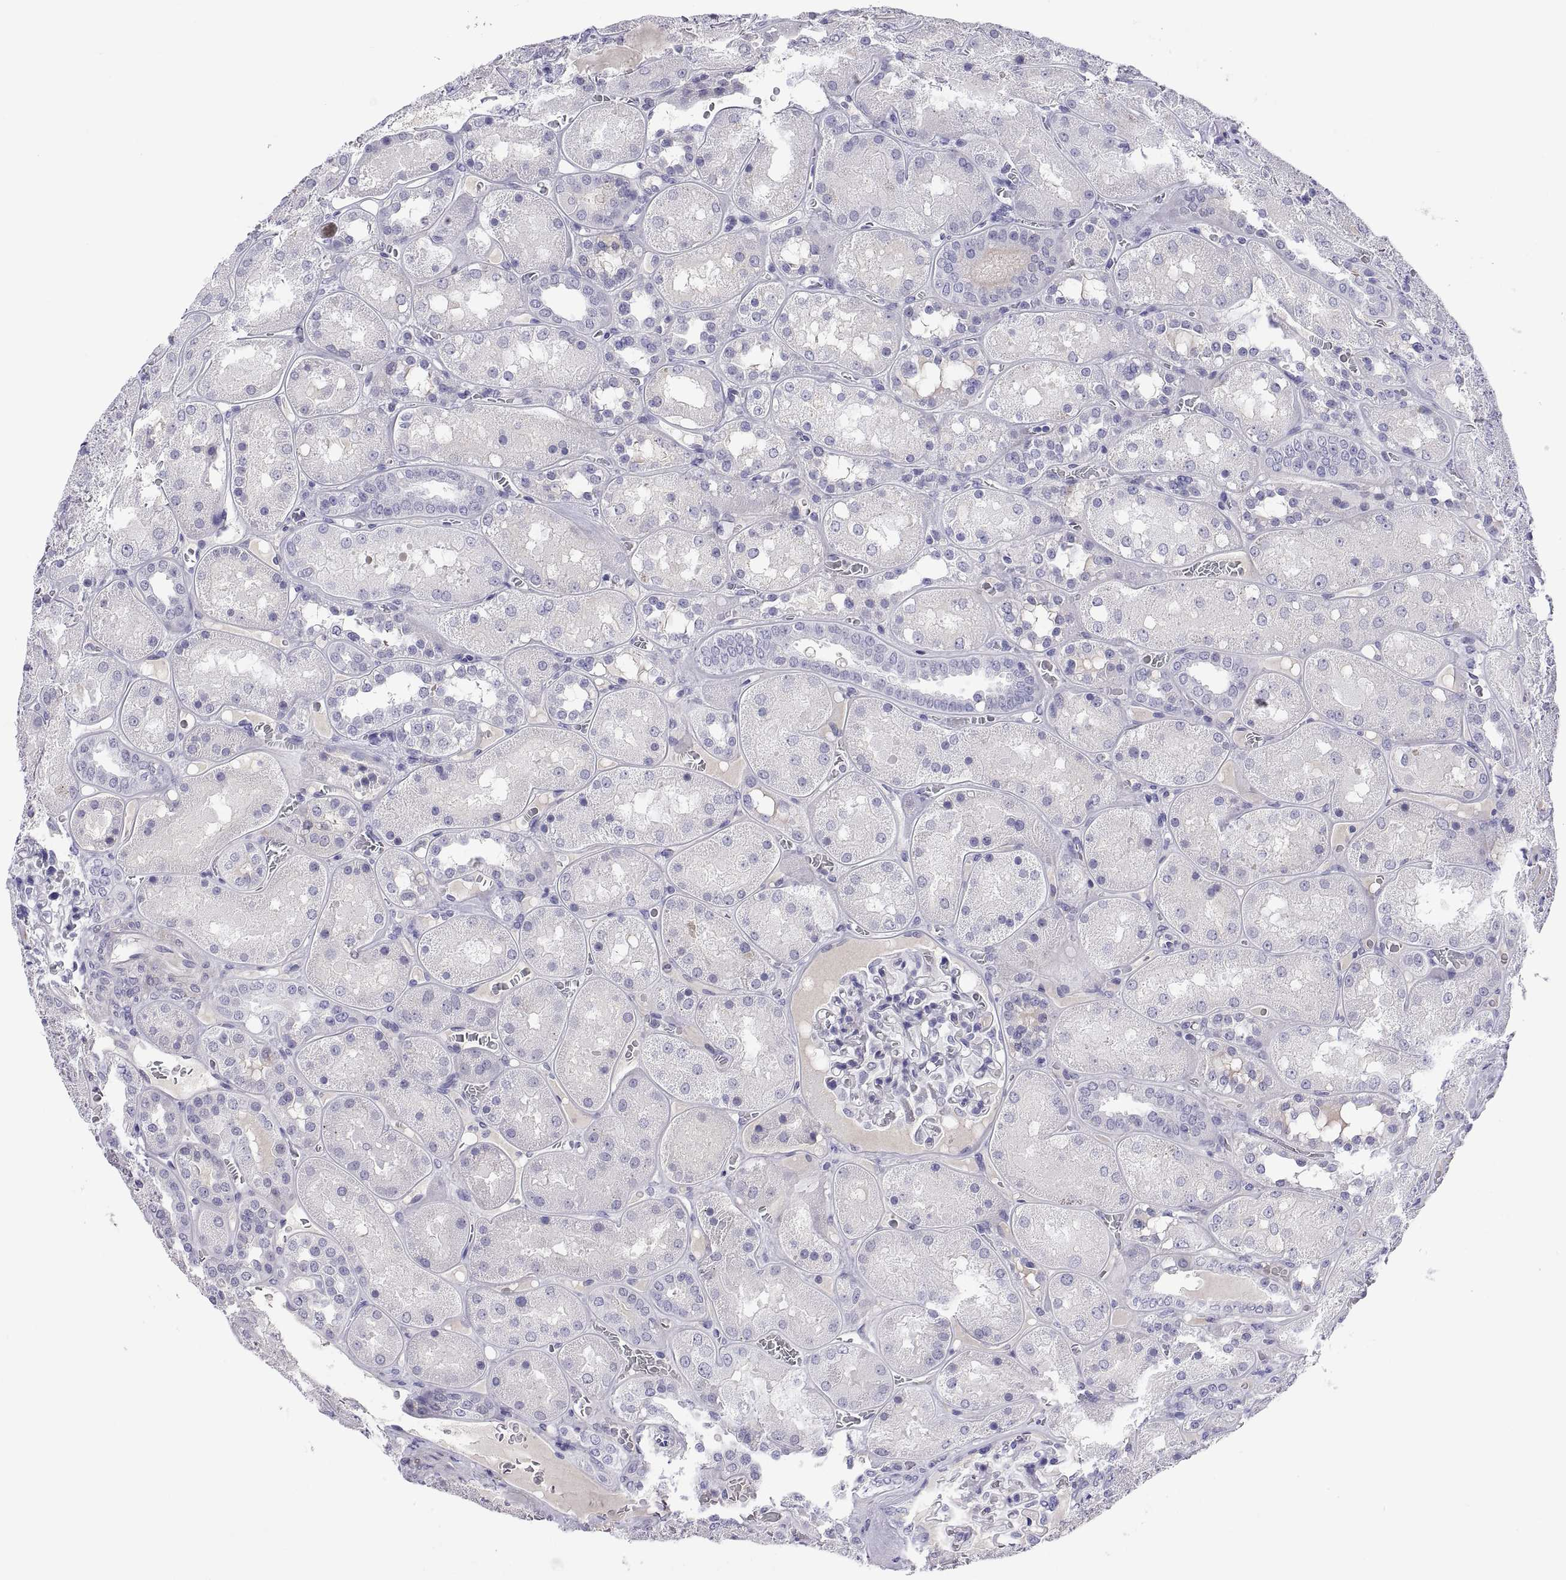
{"staining": {"intensity": "negative", "quantity": "none", "location": "none"}, "tissue": "kidney", "cell_type": "Cells in glomeruli", "image_type": "normal", "snomed": [{"axis": "morphology", "description": "Normal tissue, NOS"}, {"axis": "topography", "description": "Kidney"}], "caption": "Human kidney stained for a protein using immunohistochemistry demonstrates no staining in cells in glomeruli.", "gene": "CHCT1", "patient": {"sex": "male", "age": 73}}